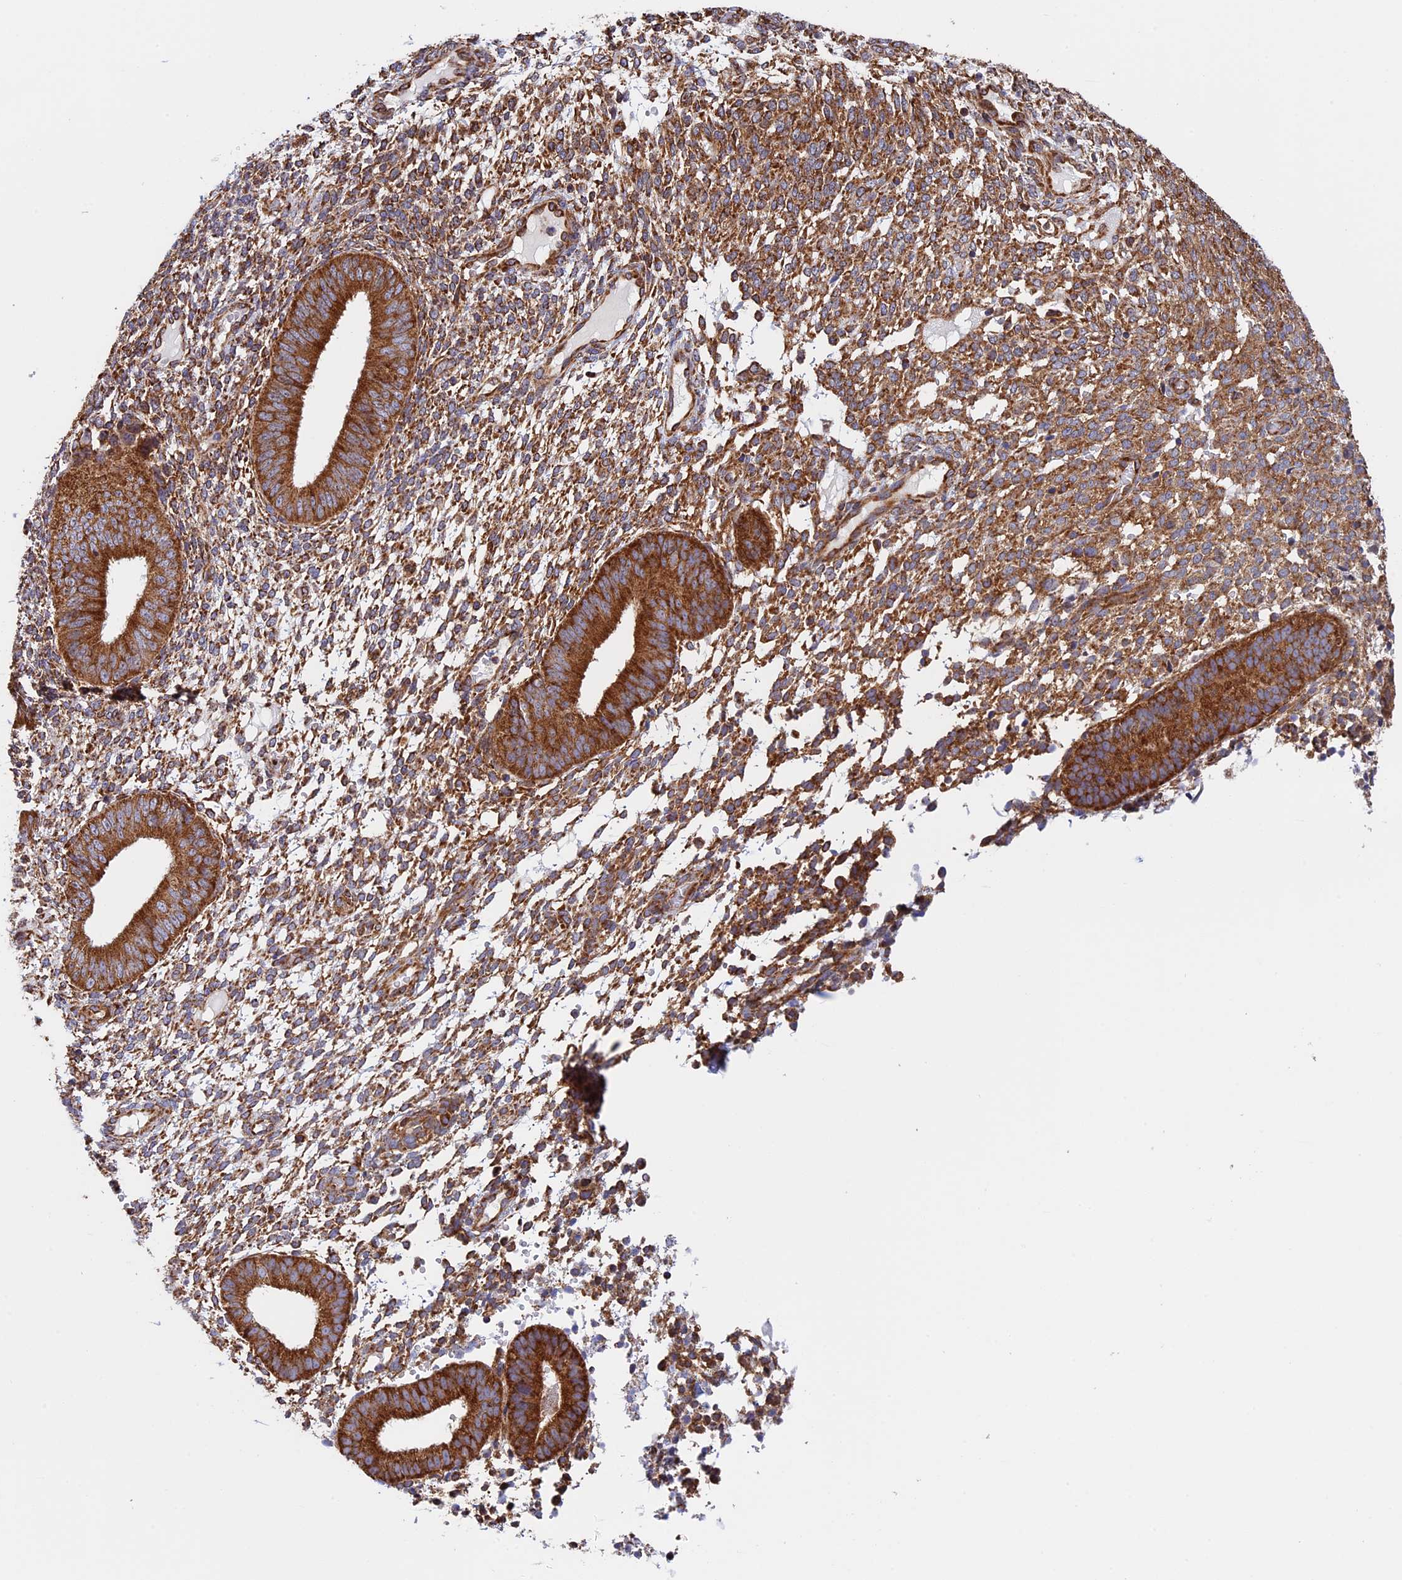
{"staining": {"intensity": "moderate", "quantity": ">75%", "location": "cytoplasmic/membranous"}, "tissue": "endometrium", "cell_type": "Cells in endometrial stroma", "image_type": "normal", "snomed": [{"axis": "morphology", "description": "Normal tissue, NOS"}, {"axis": "topography", "description": "Endometrium"}], "caption": "Immunohistochemical staining of unremarkable human endometrium demonstrates medium levels of moderate cytoplasmic/membranous staining in approximately >75% of cells in endometrial stroma. Using DAB (brown) and hematoxylin (blue) stains, captured at high magnification using brightfield microscopy.", "gene": "SLC9A5", "patient": {"sex": "female", "age": 49}}